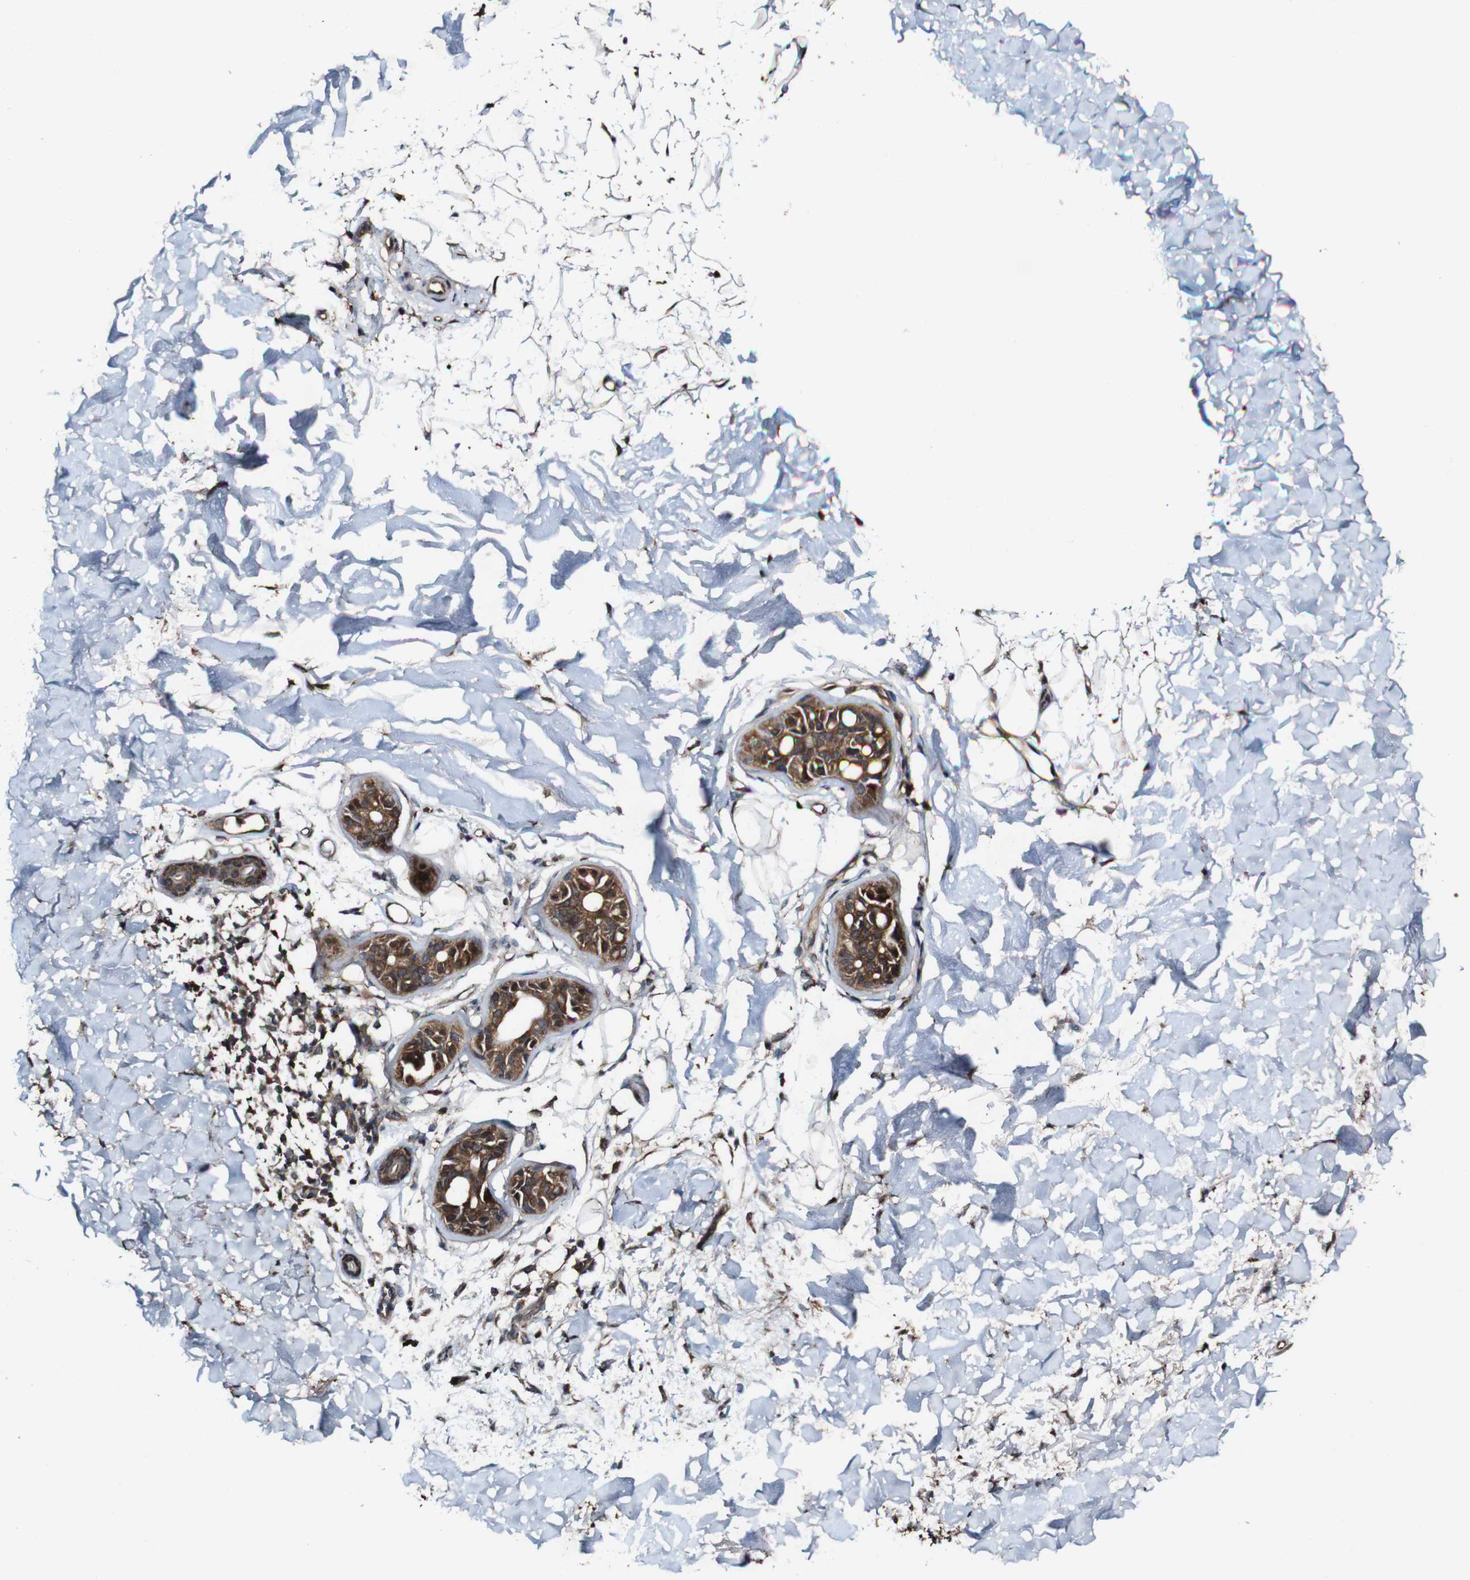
{"staining": {"intensity": "strong", "quantity": ">75%", "location": "cytoplasmic/membranous"}, "tissue": "skin cancer", "cell_type": "Tumor cells", "image_type": "cancer", "snomed": [{"axis": "morphology", "description": "Squamous cell carcinoma, NOS"}, {"axis": "topography", "description": "Skin"}], "caption": "A high amount of strong cytoplasmic/membranous expression is seen in approximately >75% of tumor cells in skin squamous cell carcinoma tissue.", "gene": "BTN3A3", "patient": {"sex": "male", "age": 84}}